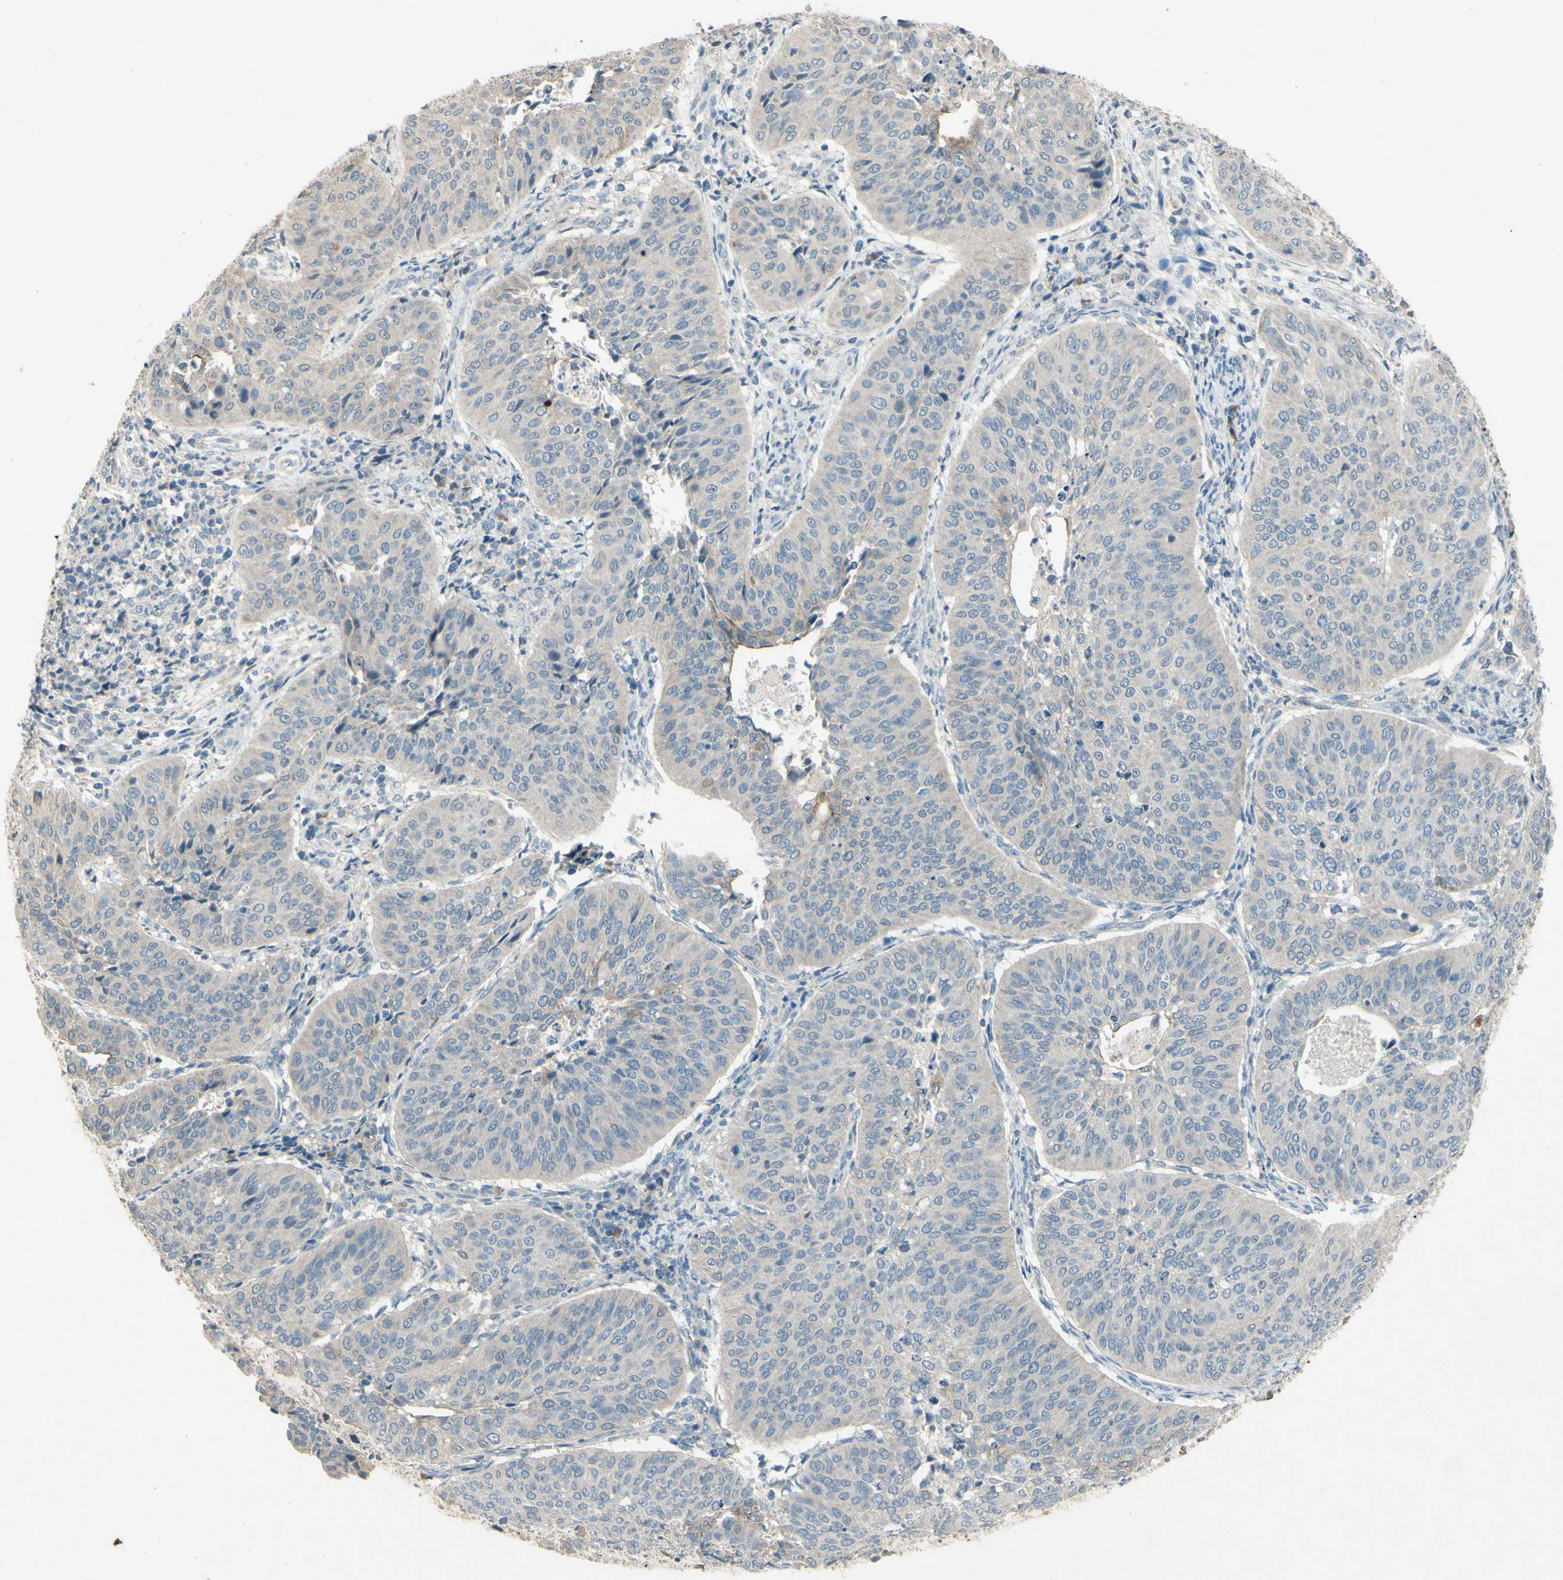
{"staining": {"intensity": "negative", "quantity": "none", "location": "none"}, "tissue": "cervical cancer", "cell_type": "Tumor cells", "image_type": "cancer", "snomed": [{"axis": "morphology", "description": "Normal tissue, NOS"}, {"axis": "morphology", "description": "Squamous cell carcinoma, NOS"}, {"axis": "topography", "description": "Cervix"}], "caption": "This is an immunohistochemistry photomicrograph of cervical squamous cell carcinoma. There is no expression in tumor cells.", "gene": "TIMM21", "patient": {"sex": "female", "age": 39}}